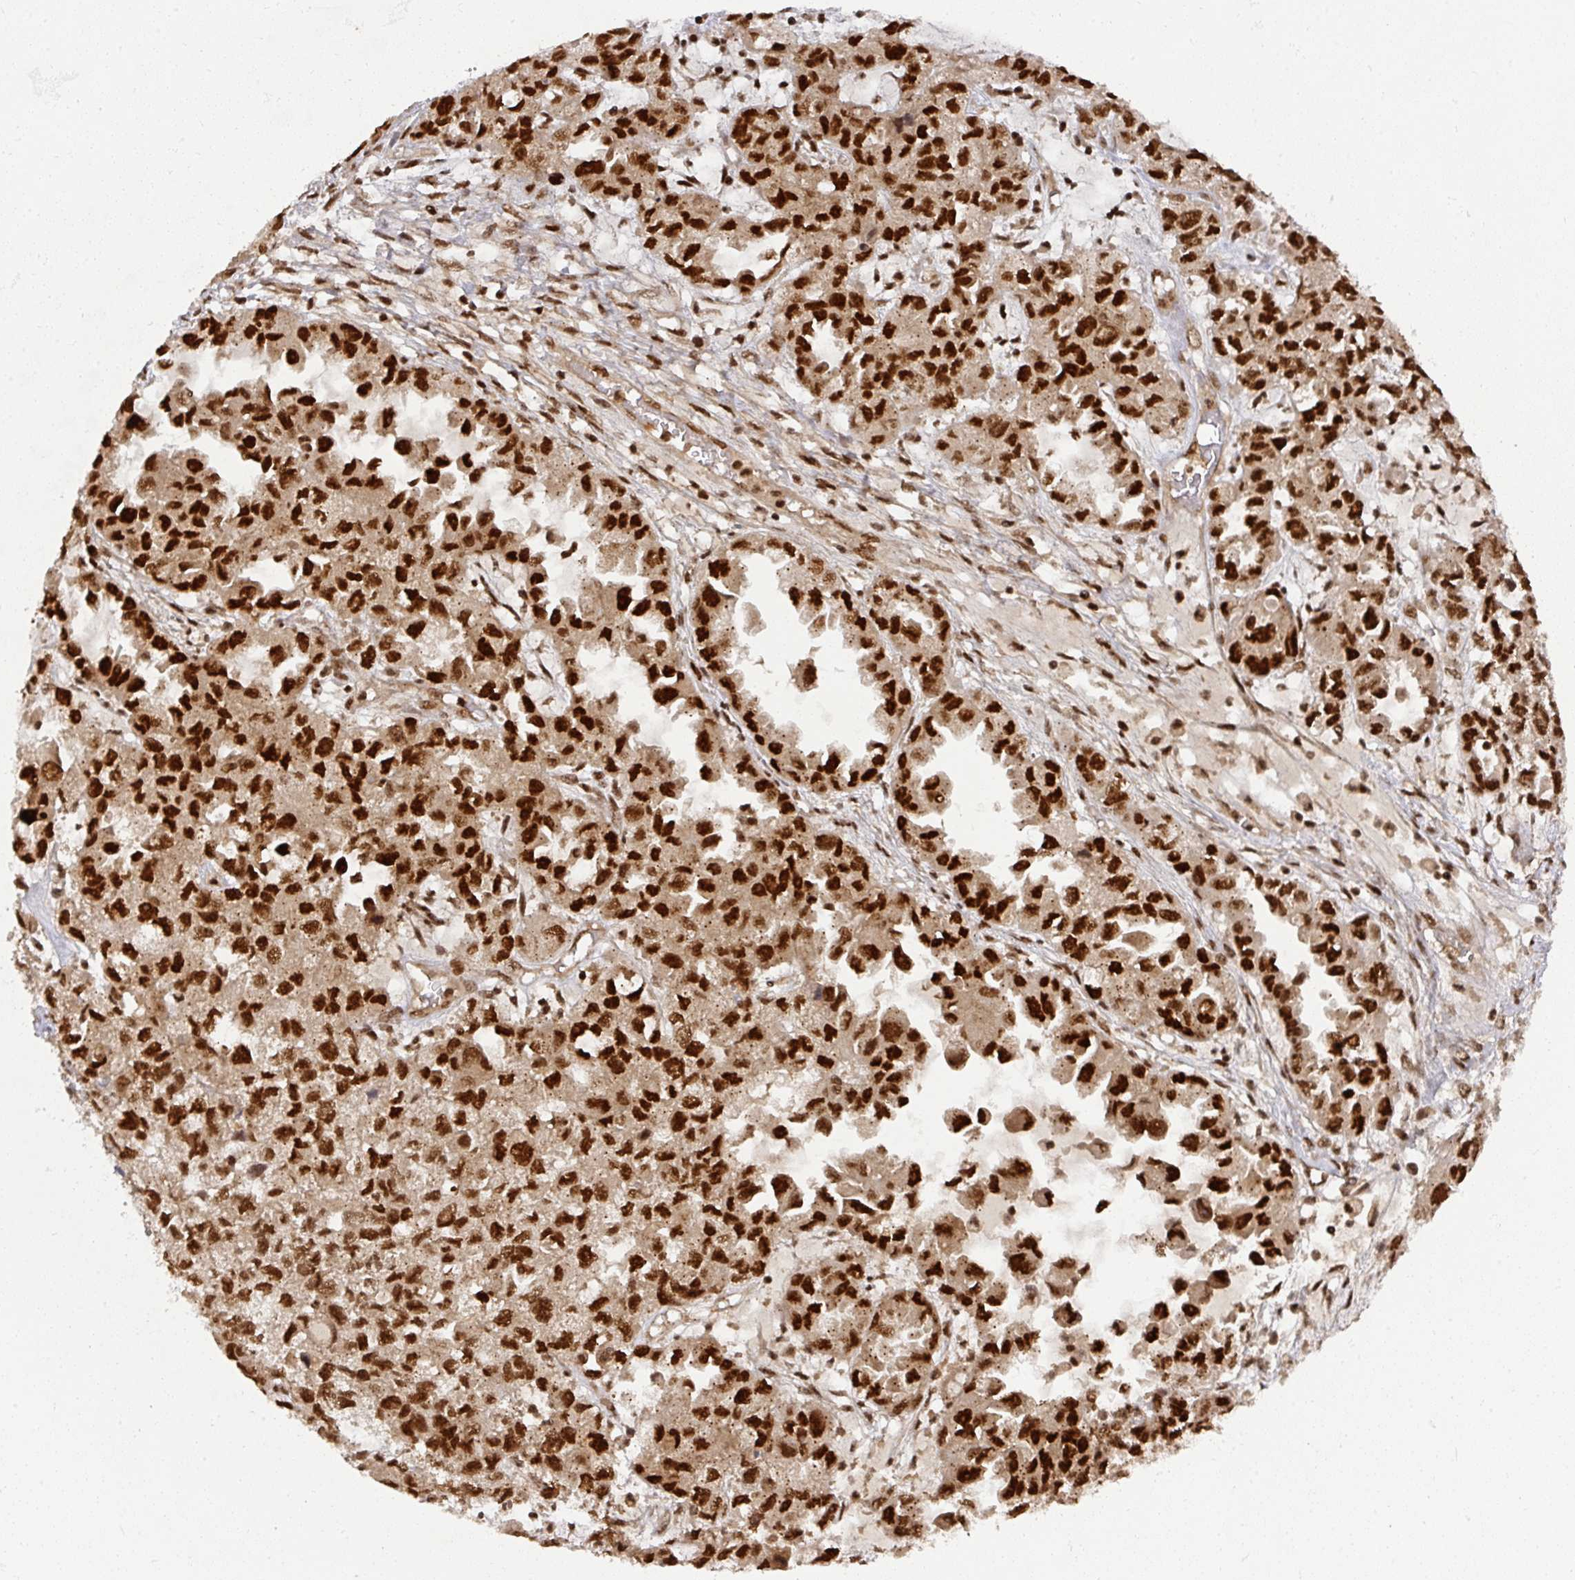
{"staining": {"intensity": "strong", "quantity": ">75%", "location": "nuclear"}, "tissue": "ovarian cancer", "cell_type": "Tumor cells", "image_type": "cancer", "snomed": [{"axis": "morphology", "description": "Cystadenocarcinoma, serous, NOS"}, {"axis": "topography", "description": "Ovary"}], "caption": "Immunohistochemistry staining of ovarian serous cystadenocarcinoma, which shows high levels of strong nuclear expression in approximately >75% of tumor cells indicating strong nuclear protein positivity. The staining was performed using DAB (3,3'-diaminobenzidine) (brown) for protein detection and nuclei were counterstained in hematoxylin (blue).", "gene": "DIDO1", "patient": {"sex": "female", "age": 84}}